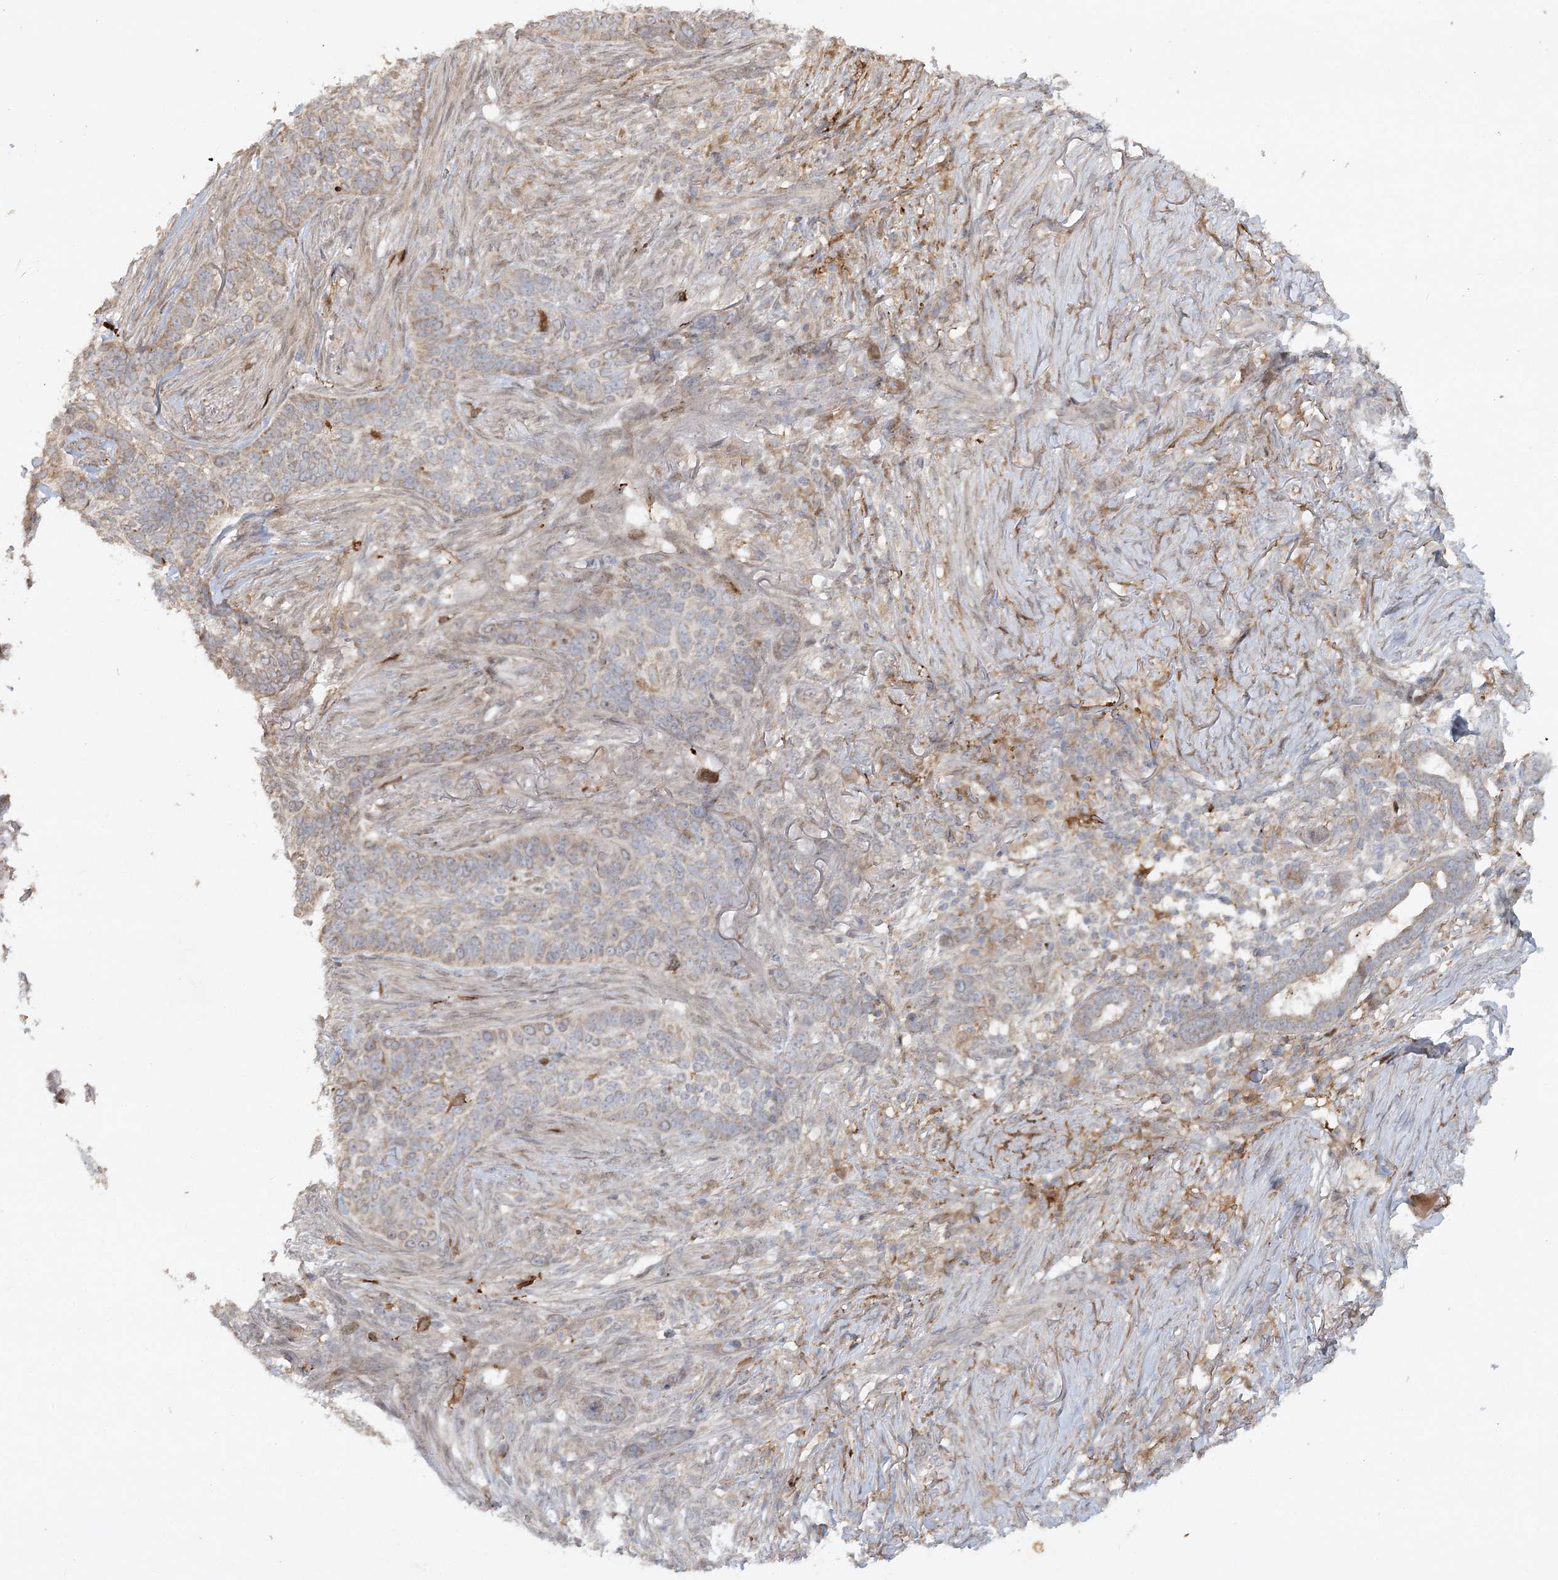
{"staining": {"intensity": "weak", "quantity": "<25%", "location": "cytoplasmic/membranous"}, "tissue": "skin cancer", "cell_type": "Tumor cells", "image_type": "cancer", "snomed": [{"axis": "morphology", "description": "Basal cell carcinoma"}, {"axis": "topography", "description": "Skin"}], "caption": "IHC histopathology image of human skin cancer (basal cell carcinoma) stained for a protein (brown), which demonstrates no expression in tumor cells.", "gene": "KBTBD4", "patient": {"sex": "male", "age": 85}}